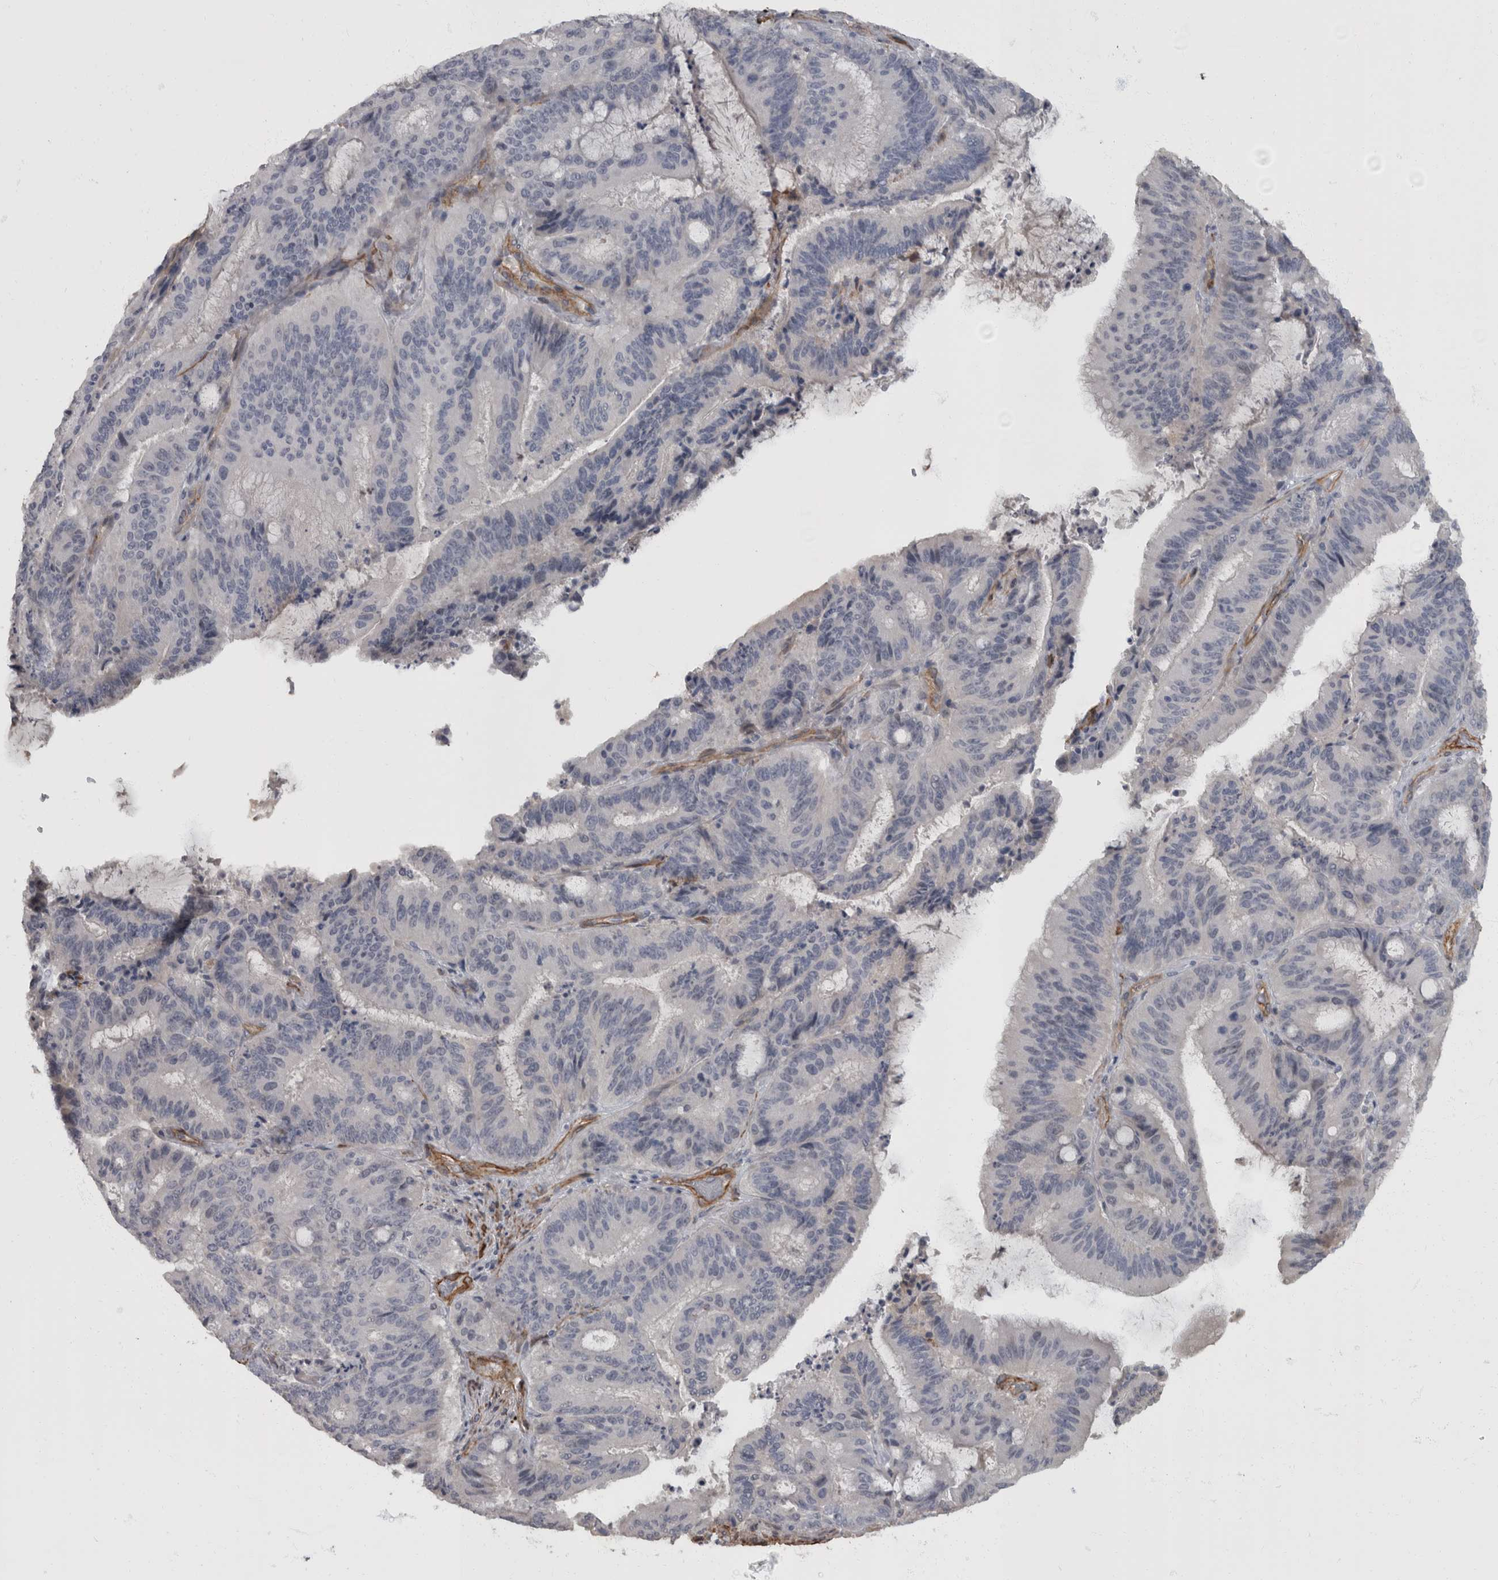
{"staining": {"intensity": "negative", "quantity": "none", "location": "none"}, "tissue": "liver cancer", "cell_type": "Tumor cells", "image_type": "cancer", "snomed": [{"axis": "morphology", "description": "Normal tissue, NOS"}, {"axis": "morphology", "description": "Cholangiocarcinoma"}, {"axis": "topography", "description": "Liver"}, {"axis": "topography", "description": "Peripheral nerve tissue"}], "caption": "Immunohistochemistry (IHC) of cholangiocarcinoma (liver) shows no positivity in tumor cells.", "gene": "MASTL", "patient": {"sex": "female", "age": 73}}